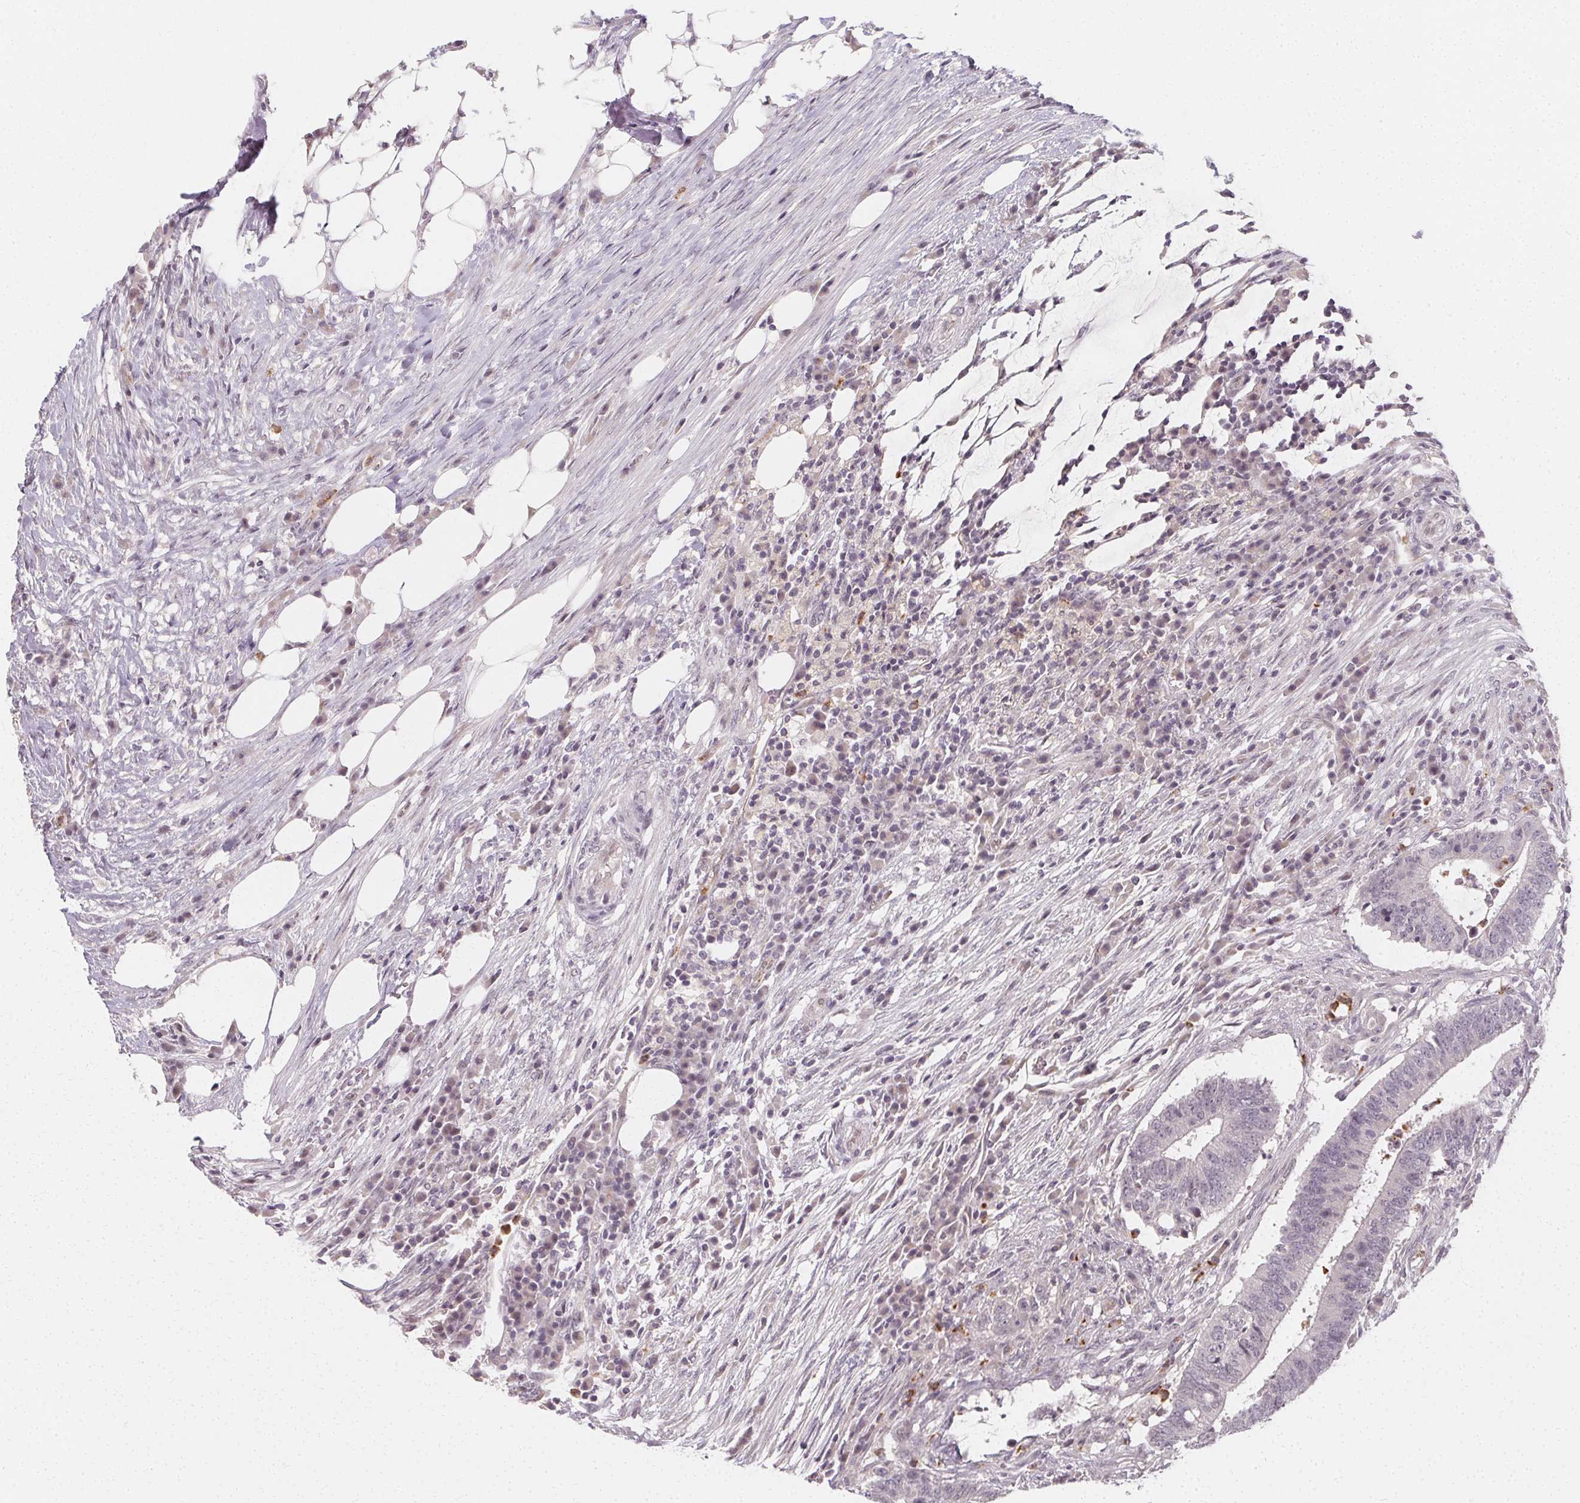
{"staining": {"intensity": "negative", "quantity": "none", "location": "none"}, "tissue": "colorectal cancer", "cell_type": "Tumor cells", "image_type": "cancer", "snomed": [{"axis": "morphology", "description": "Adenocarcinoma, NOS"}, {"axis": "topography", "description": "Colon"}], "caption": "IHC of colorectal cancer (adenocarcinoma) exhibits no expression in tumor cells.", "gene": "CLCNKB", "patient": {"sex": "female", "age": 43}}